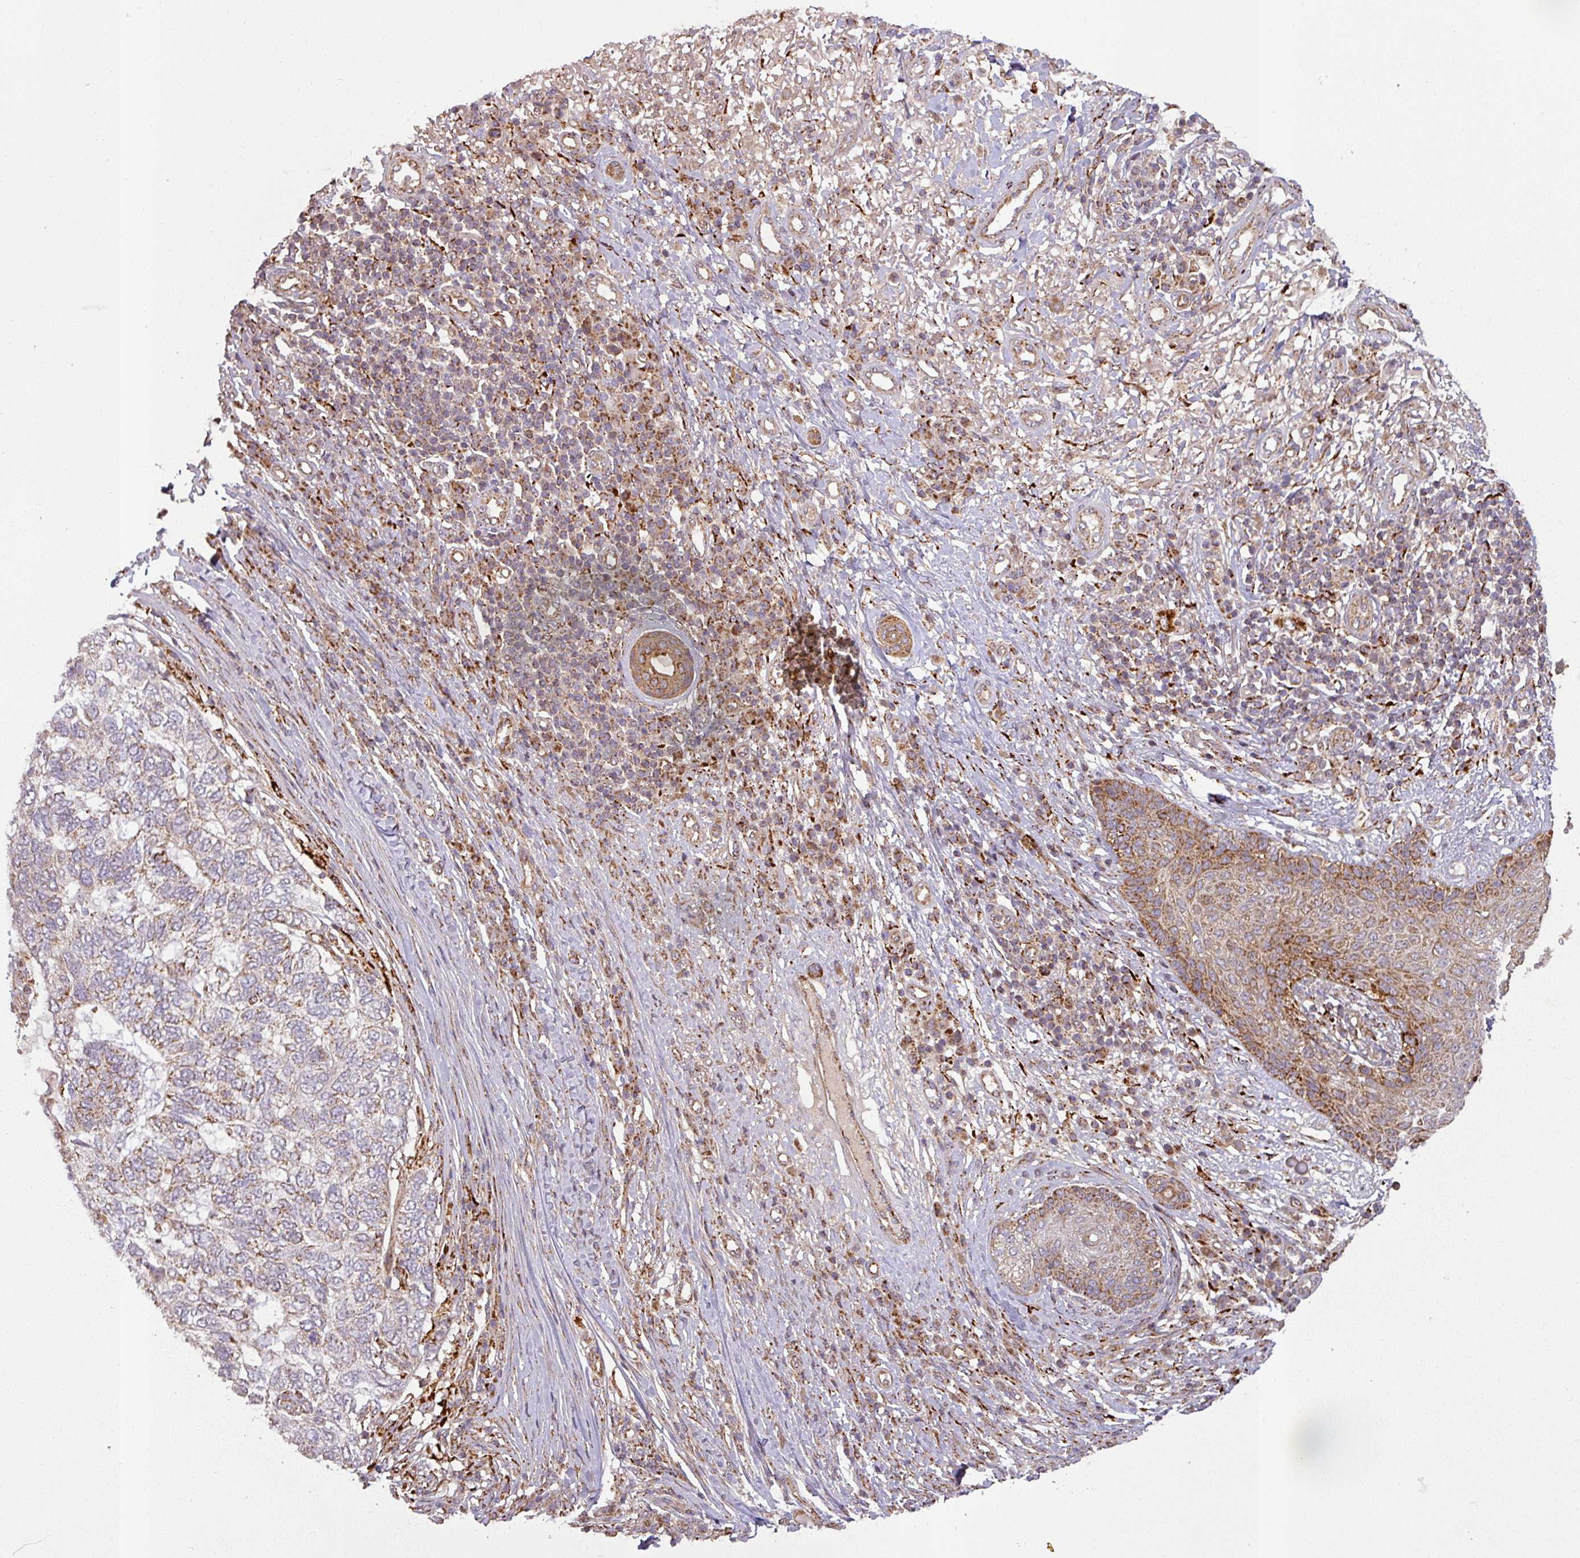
{"staining": {"intensity": "moderate", "quantity": "25%-75%", "location": "cytoplasmic/membranous"}, "tissue": "skin cancer", "cell_type": "Tumor cells", "image_type": "cancer", "snomed": [{"axis": "morphology", "description": "Basal cell carcinoma"}, {"axis": "topography", "description": "Skin"}], "caption": "Human skin cancer (basal cell carcinoma) stained for a protein (brown) reveals moderate cytoplasmic/membranous positive positivity in about 25%-75% of tumor cells.", "gene": "GPD2", "patient": {"sex": "female", "age": 65}}